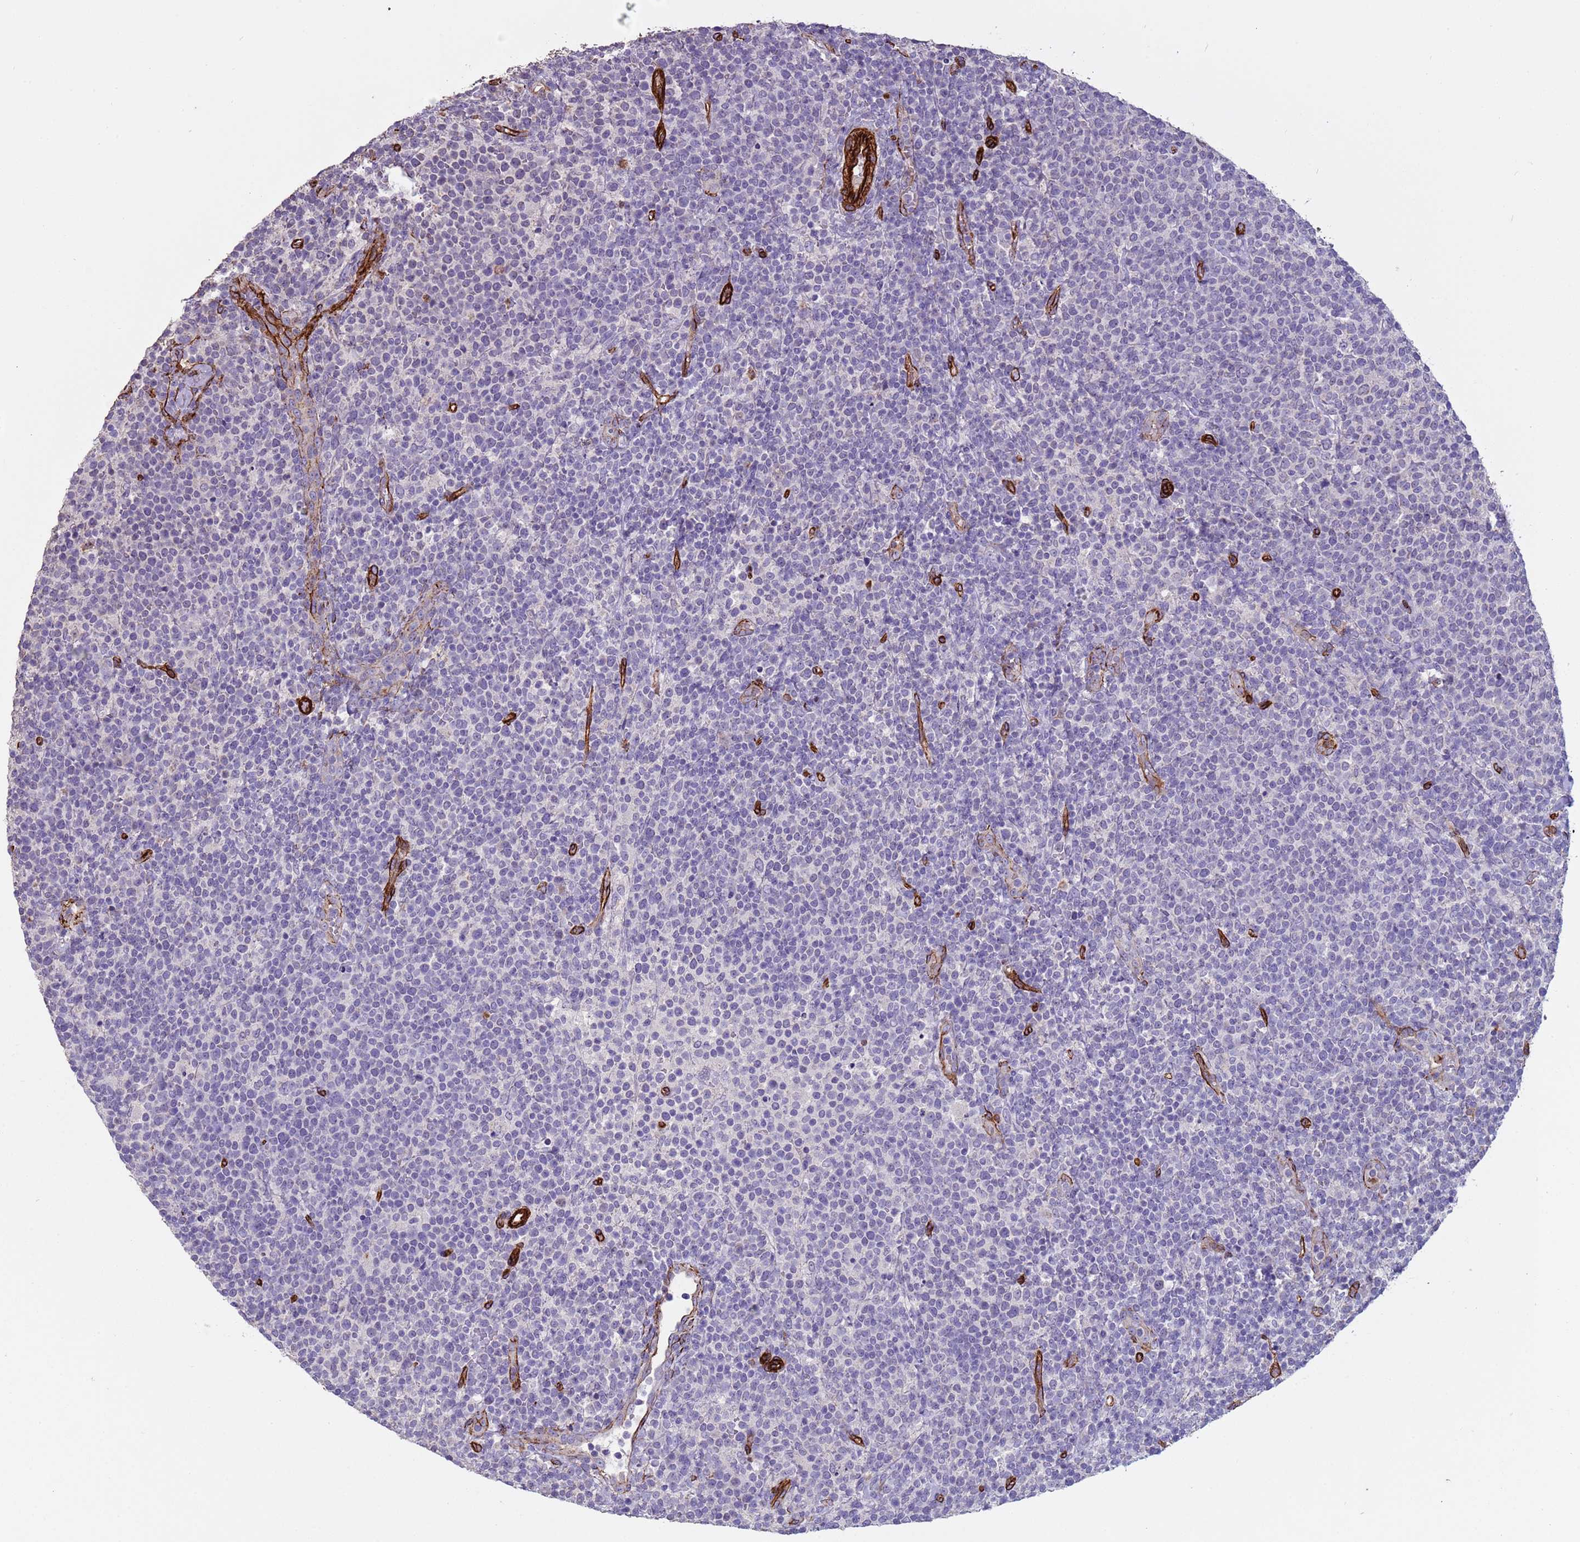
{"staining": {"intensity": "negative", "quantity": "none", "location": "none"}, "tissue": "lymphoma", "cell_type": "Tumor cells", "image_type": "cancer", "snomed": [{"axis": "morphology", "description": "Malignant lymphoma, non-Hodgkin's type, High grade"}, {"axis": "topography", "description": "Lymph node"}], "caption": "Malignant lymphoma, non-Hodgkin's type (high-grade) was stained to show a protein in brown. There is no significant positivity in tumor cells.", "gene": "GASK1A", "patient": {"sex": "male", "age": 61}}